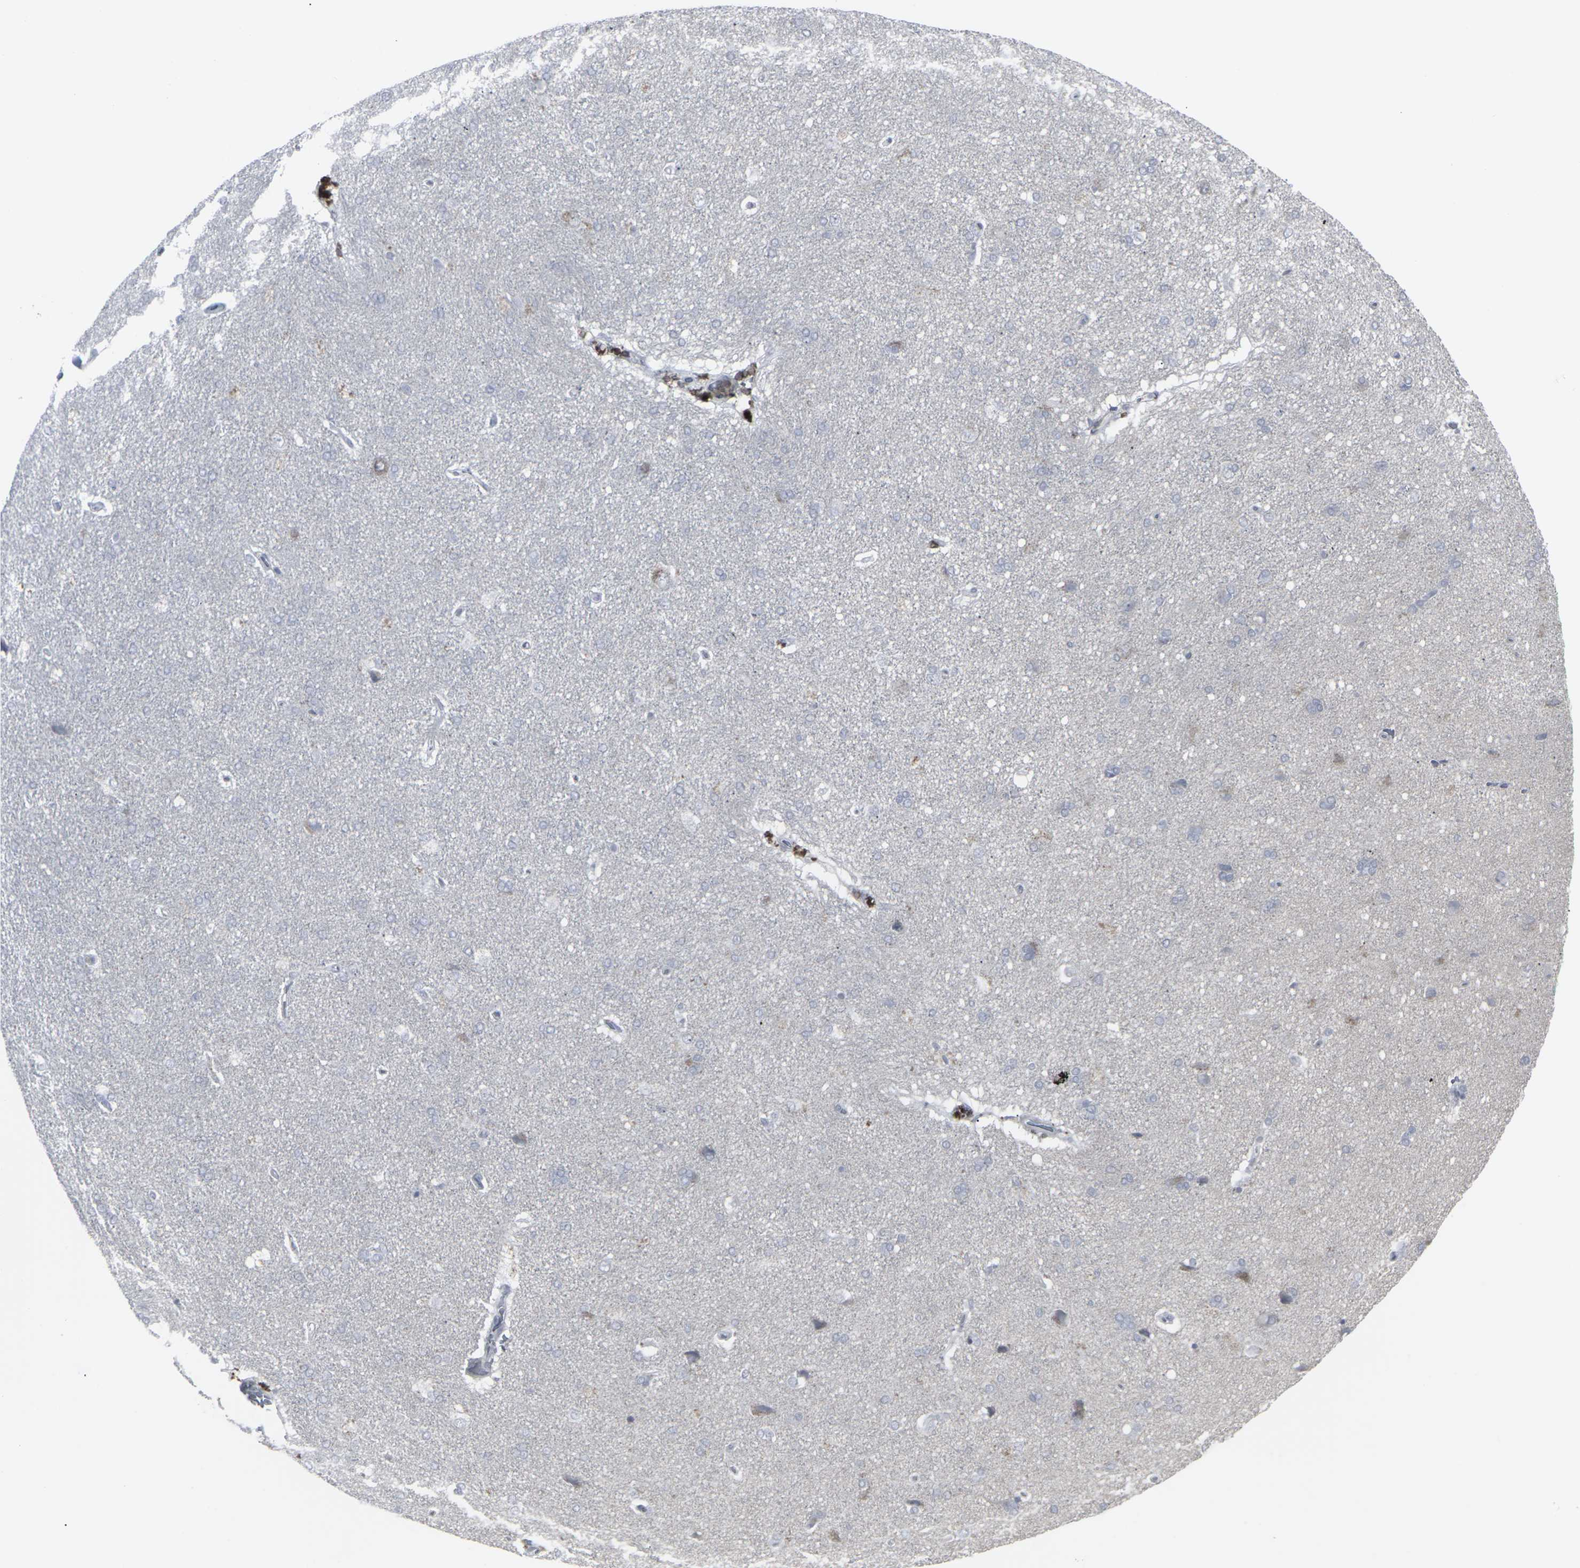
{"staining": {"intensity": "negative", "quantity": "none", "location": "none"}, "tissue": "cerebral cortex", "cell_type": "Endothelial cells", "image_type": "normal", "snomed": [{"axis": "morphology", "description": "Normal tissue, NOS"}, {"axis": "topography", "description": "Cerebral cortex"}], "caption": "Micrograph shows no protein expression in endothelial cells of normal cerebral cortex. (DAB IHC visualized using brightfield microscopy, high magnification).", "gene": "APOBEC2", "patient": {"sex": "male", "age": 62}}